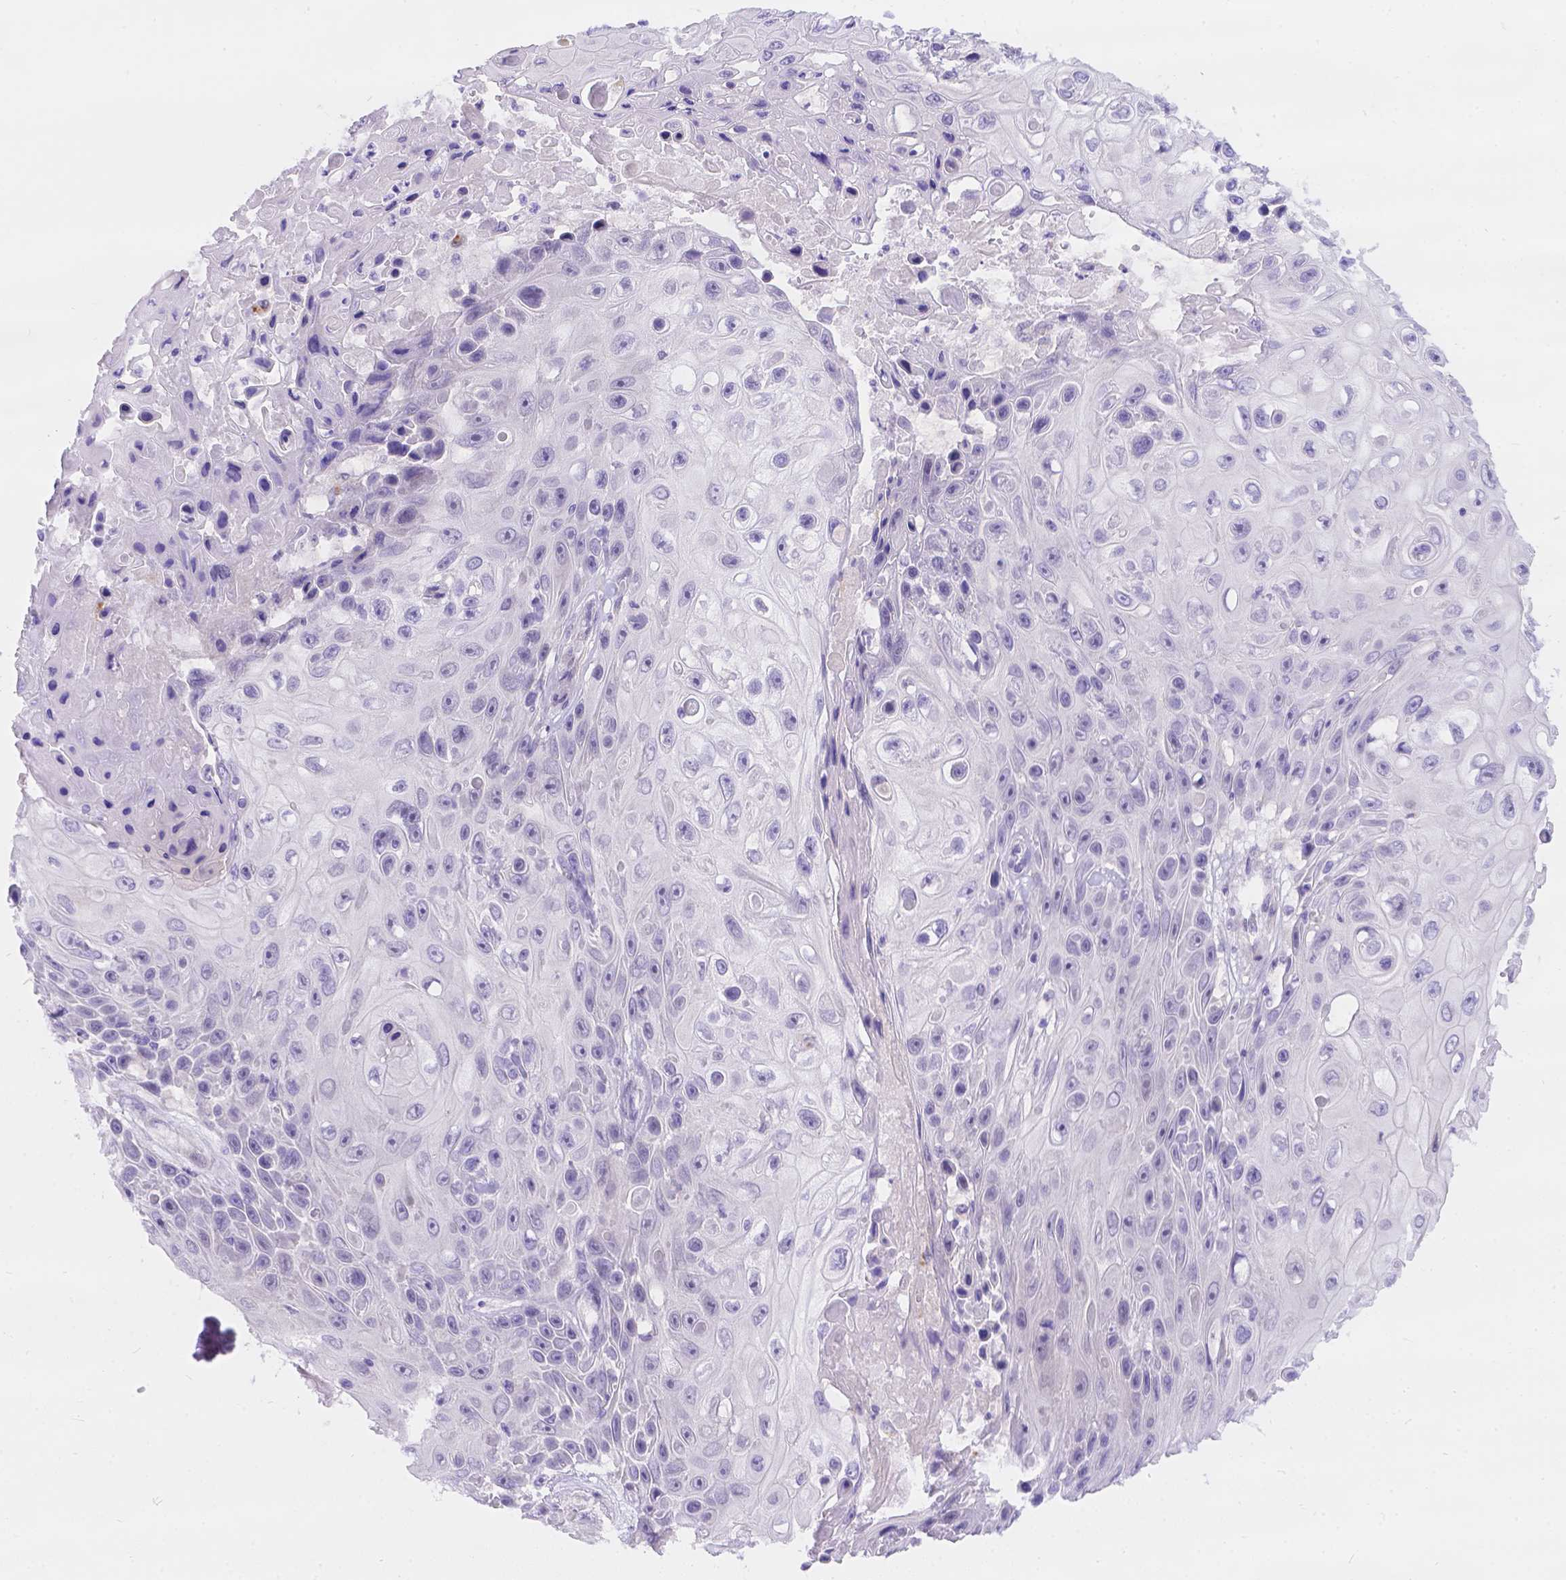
{"staining": {"intensity": "negative", "quantity": "none", "location": "none"}, "tissue": "skin cancer", "cell_type": "Tumor cells", "image_type": "cancer", "snomed": [{"axis": "morphology", "description": "Squamous cell carcinoma, NOS"}, {"axis": "topography", "description": "Skin"}], "caption": "DAB (3,3'-diaminobenzidine) immunohistochemical staining of skin cancer demonstrates no significant staining in tumor cells.", "gene": "DLEC1", "patient": {"sex": "male", "age": 82}}